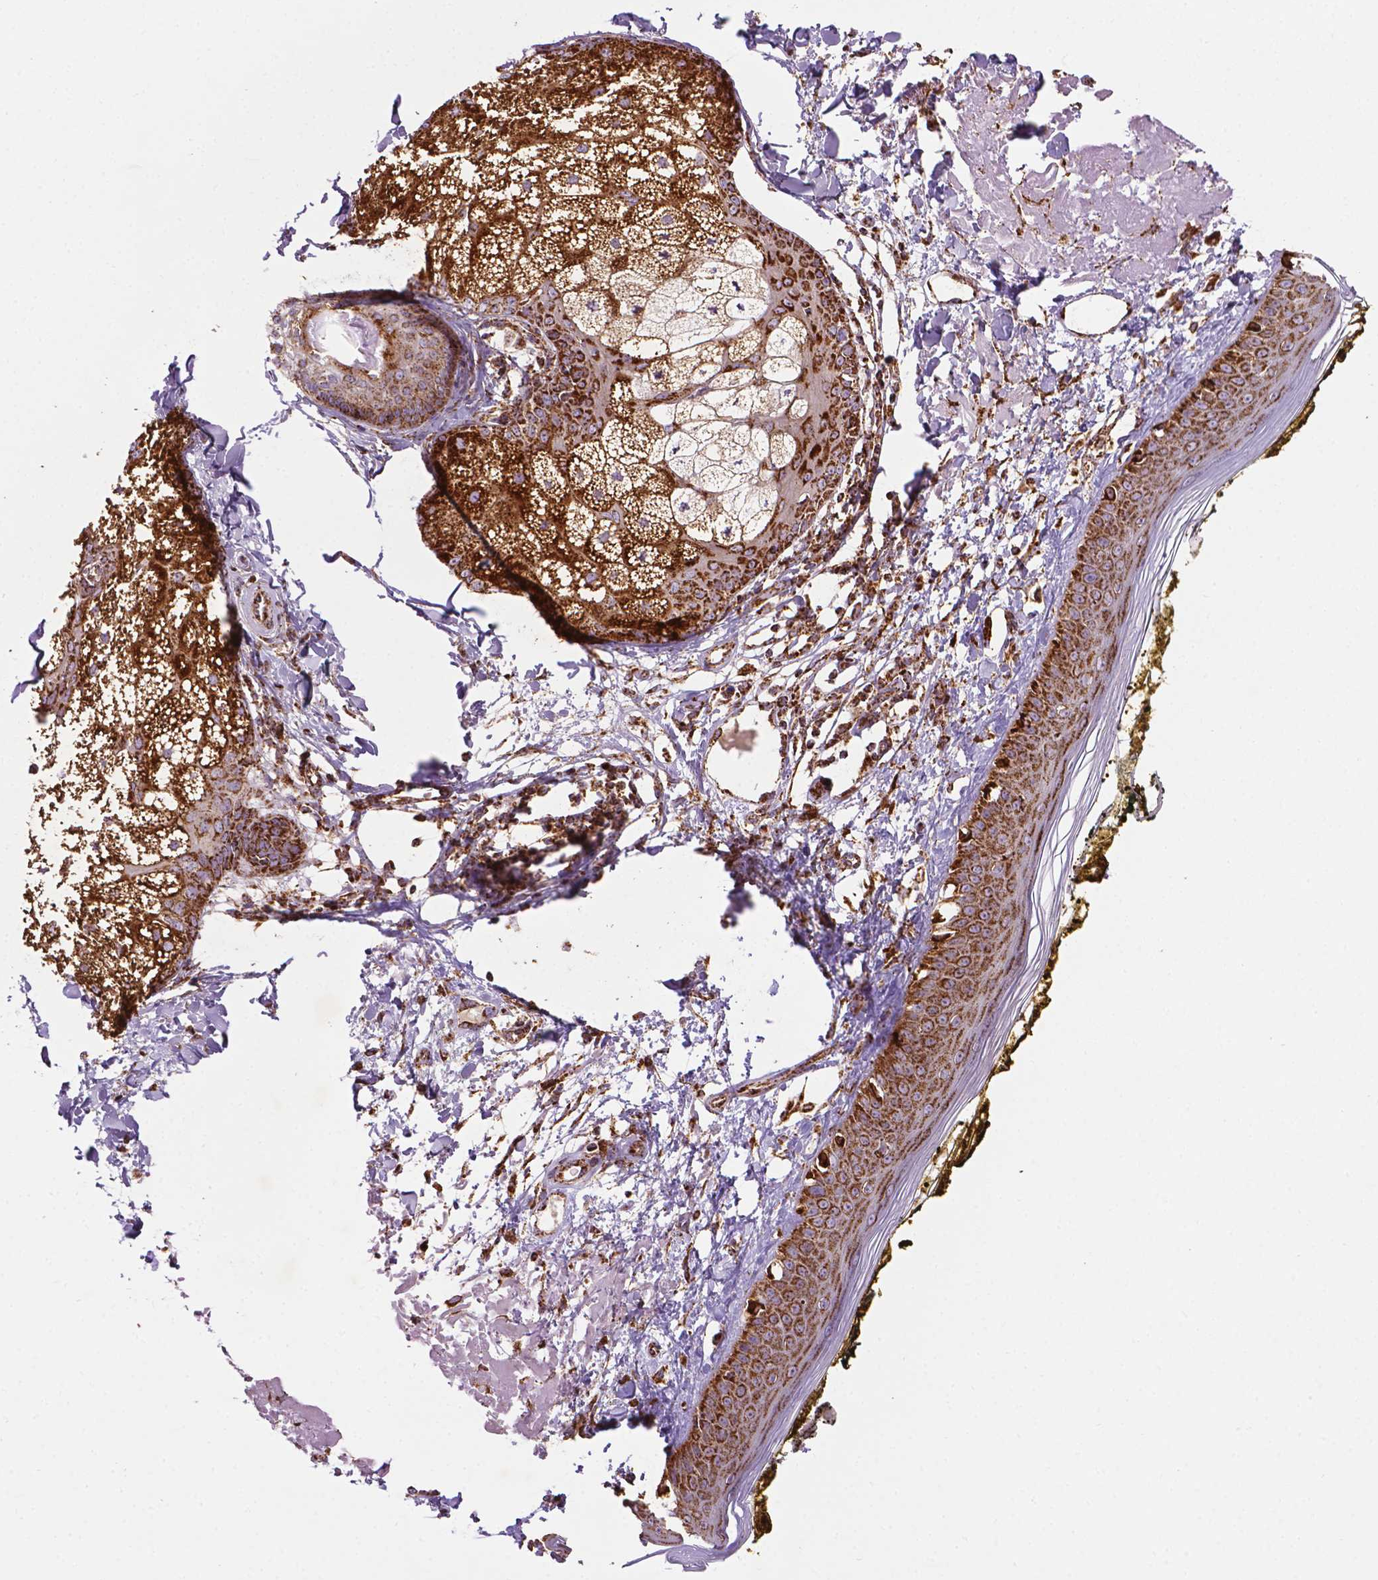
{"staining": {"intensity": "strong", "quantity": ">75%", "location": "cytoplasmic/membranous,nuclear"}, "tissue": "skin", "cell_type": "Fibroblasts", "image_type": "normal", "snomed": [{"axis": "morphology", "description": "Normal tissue, NOS"}, {"axis": "topography", "description": "Skin"}], "caption": "A high amount of strong cytoplasmic/membranous,nuclear expression is present in about >75% of fibroblasts in unremarkable skin.", "gene": "ILVBL", "patient": {"sex": "male", "age": 76}}